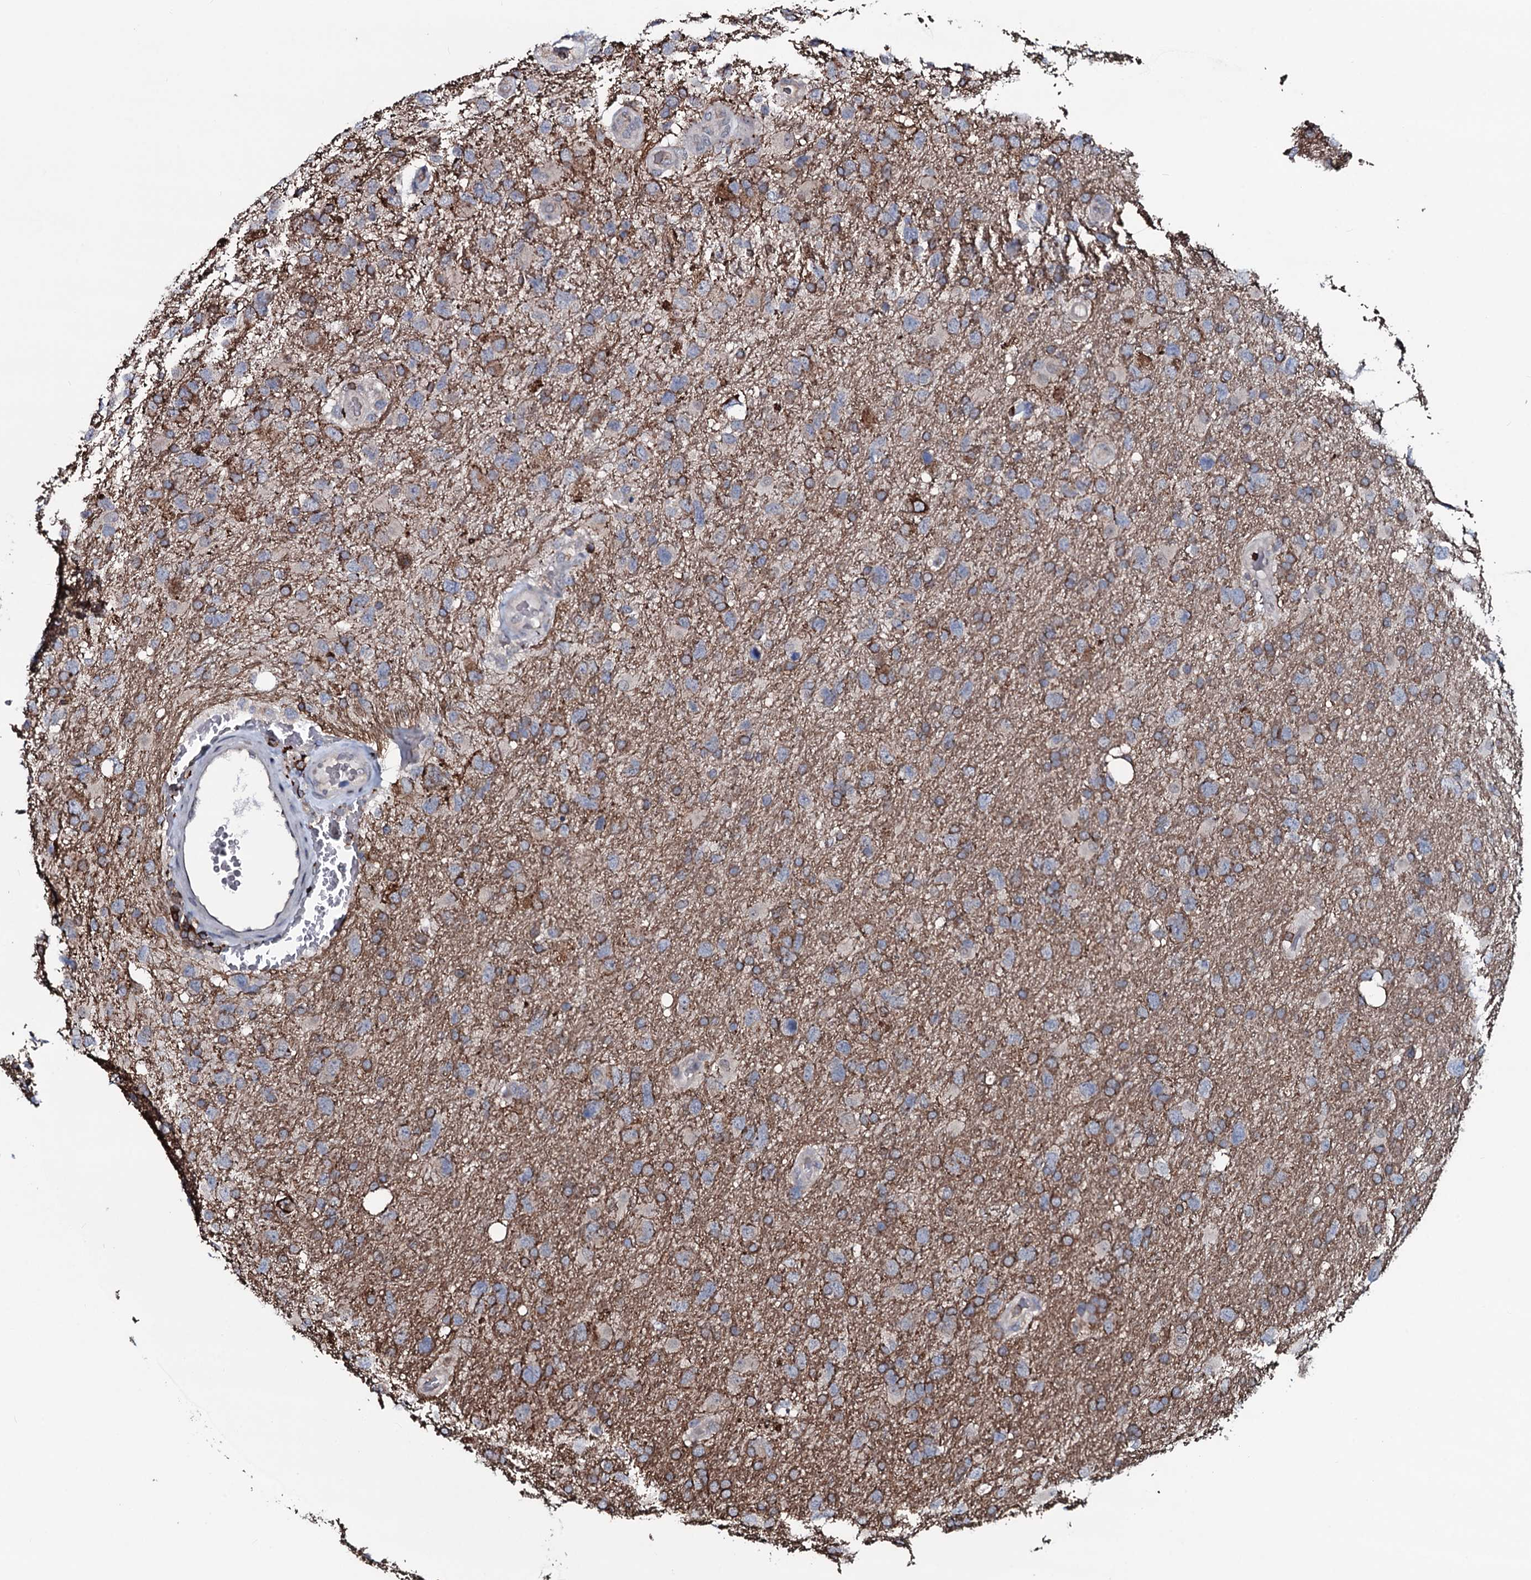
{"staining": {"intensity": "moderate", "quantity": "<25%", "location": "cytoplasmic/membranous"}, "tissue": "glioma", "cell_type": "Tumor cells", "image_type": "cancer", "snomed": [{"axis": "morphology", "description": "Glioma, malignant, High grade"}, {"axis": "topography", "description": "Brain"}], "caption": "Approximately <25% of tumor cells in human glioma display moderate cytoplasmic/membranous protein staining as visualized by brown immunohistochemical staining.", "gene": "OGFOD2", "patient": {"sex": "male", "age": 61}}